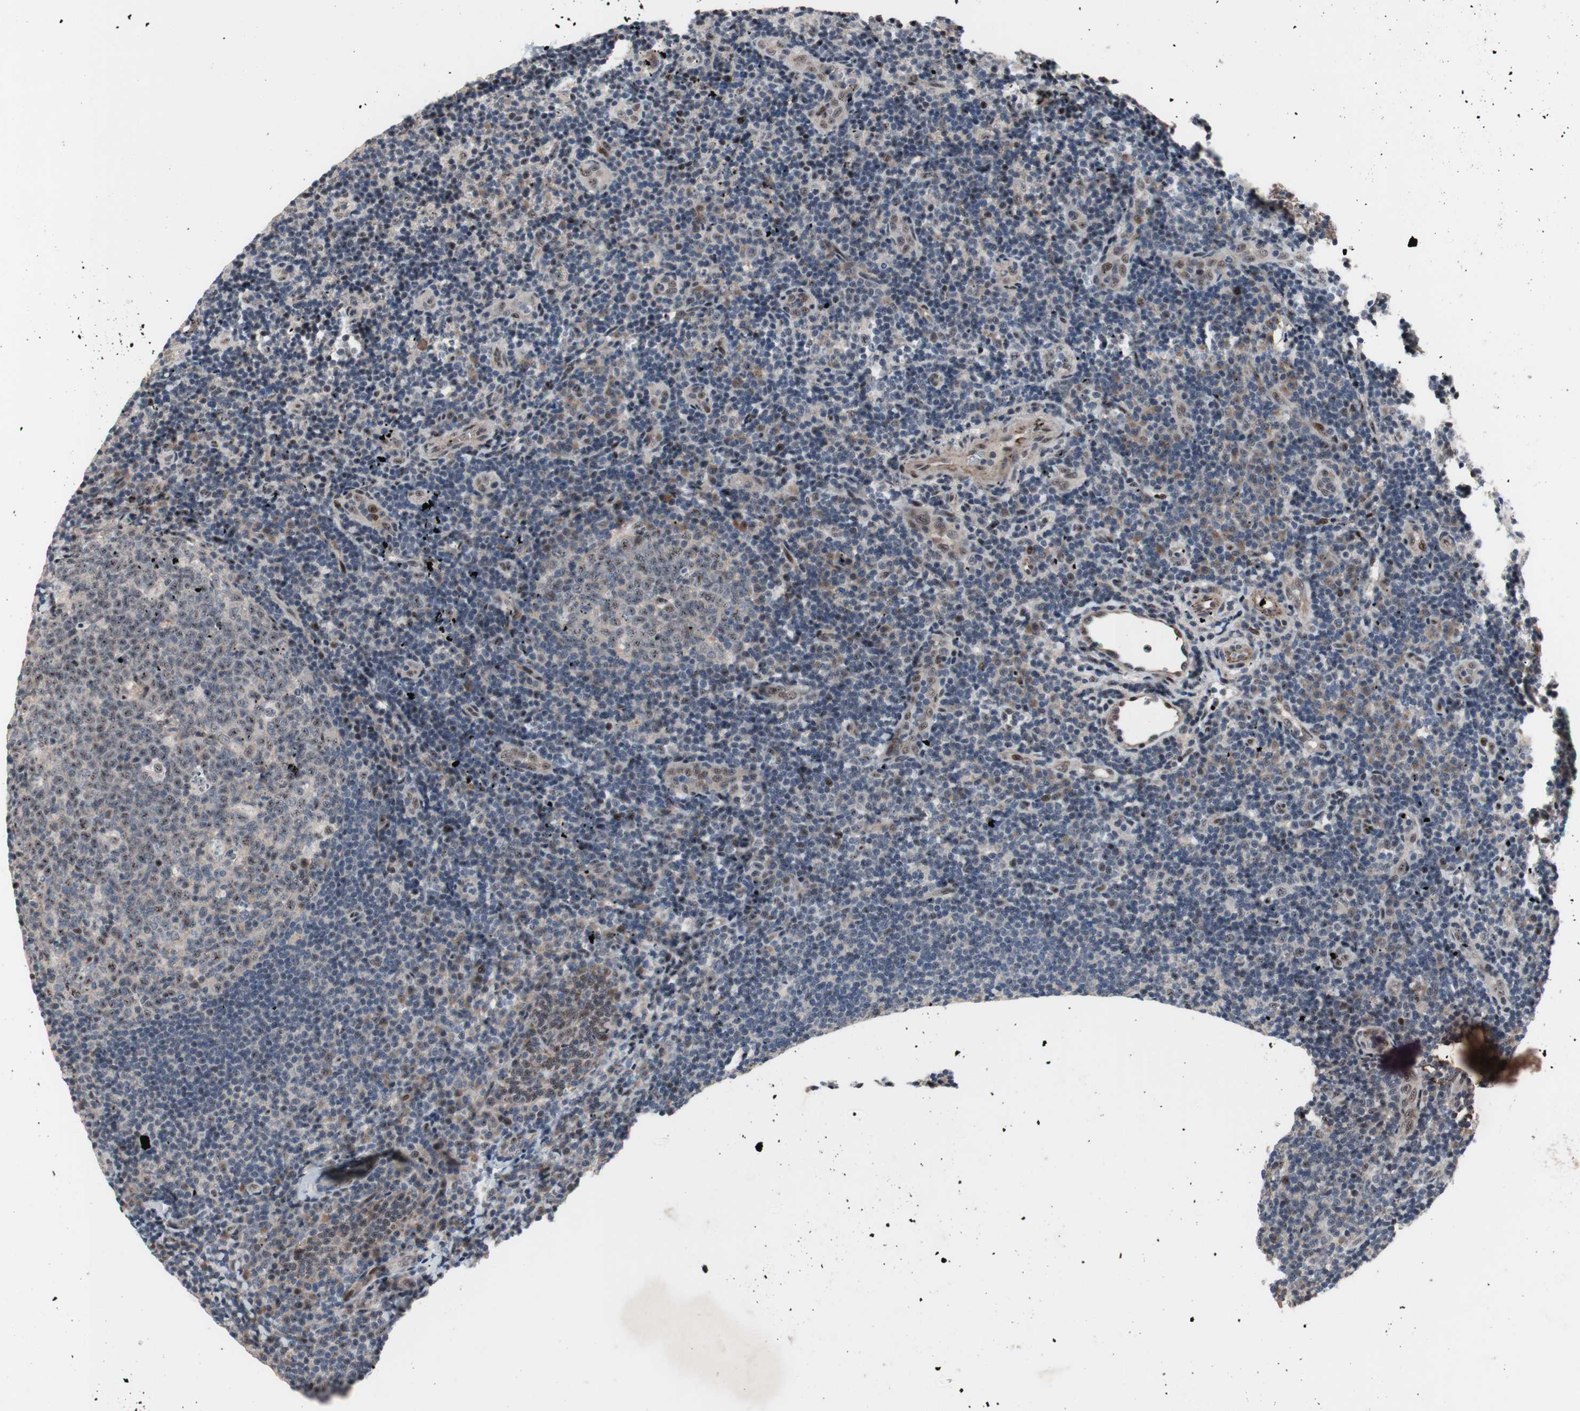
{"staining": {"intensity": "weak", "quantity": "25%-75%", "location": "nuclear"}, "tissue": "tonsil", "cell_type": "Germinal center cells", "image_type": "normal", "snomed": [{"axis": "morphology", "description": "Normal tissue, NOS"}, {"axis": "topography", "description": "Tonsil"}], "caption": "High-magnification brightfield microscopy of benign tonsil stained with DAB (brown) and counterstained with hematoxylin (blue). germinal center cells exhibit weak nuclear staining is identified in approximately25%-75% of cells.", "gene": "PINX1", "patient": {"sex": "female", "age": 40}}